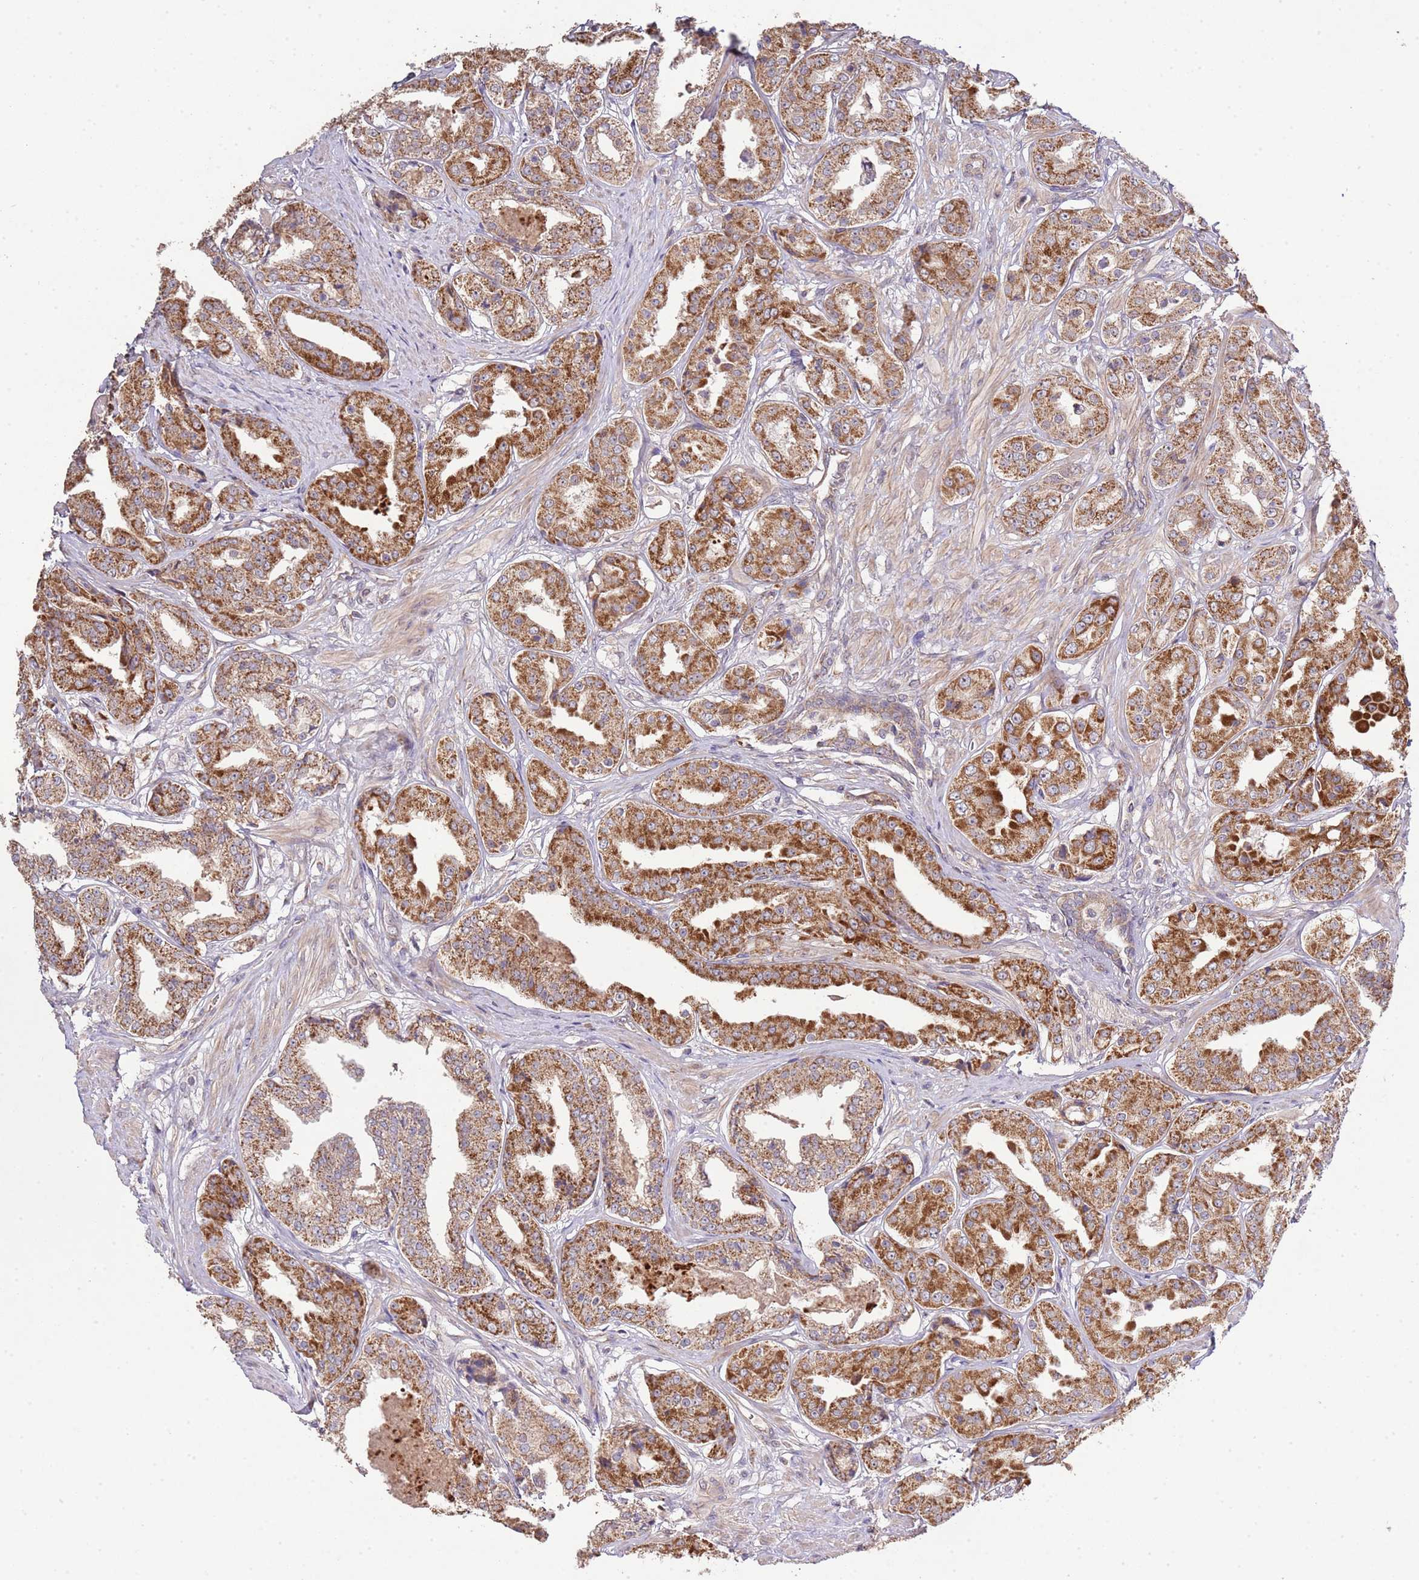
{"staining": {"intensity": "strong", "quantity": ">75%", "location": "cytoplasmic/membranous"}, "tissue": "prostate cancer", "cell_type": "Tumor cells", "image_type": "cancer", "snomed": [{"axis": "morphology", "description": "Adenocarcinoma, High grade"}, {"axis": "topography", "description": "Prostate"}], "caption": "Immunohistochemical staining of human adenocarcinoma (high-grade) (prostate) displays high levels of strong cytoplasmic/membranous positivity in approximately >75% of tumor cells. Nuclei are stained in blue.", "gene": "IVD", "patient": {"sex": "male", "age": 63}}